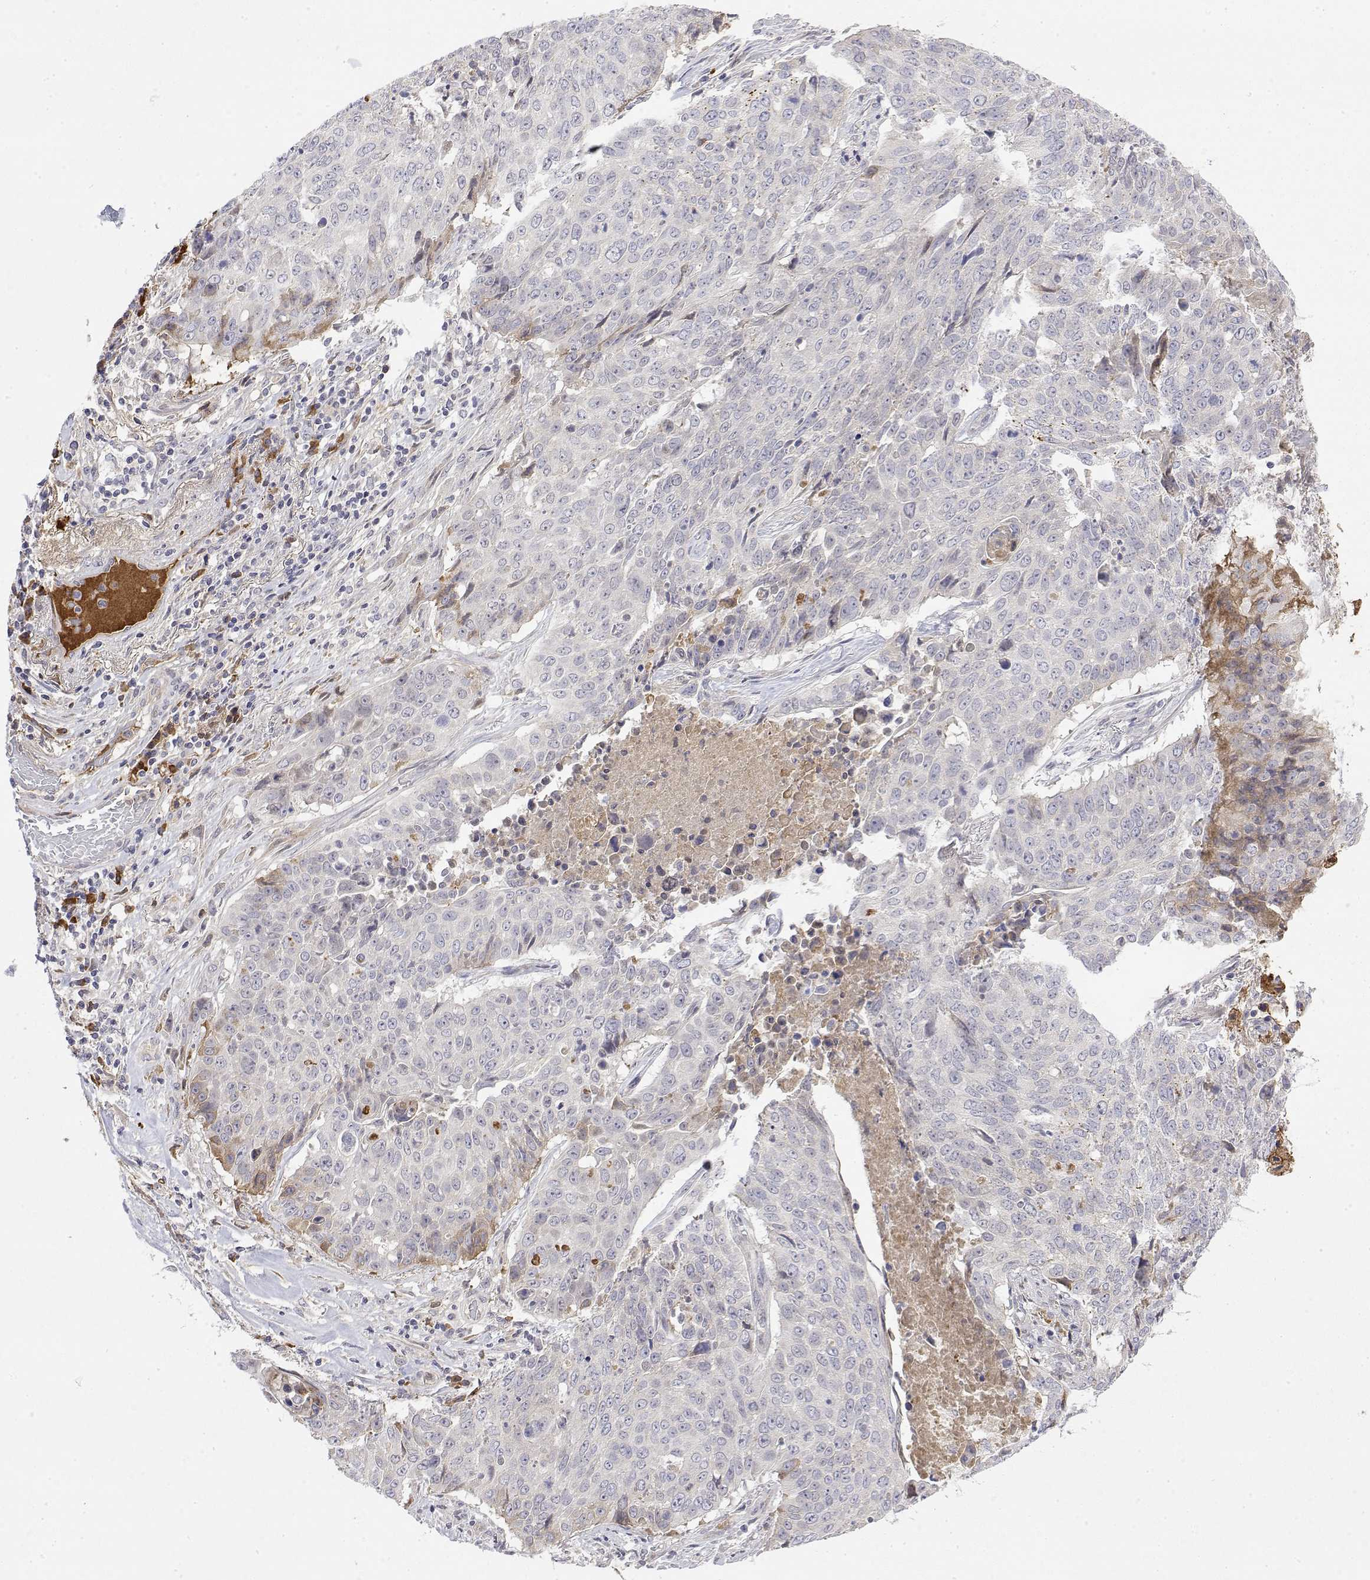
{"staining": {"intensity": "negative", "quantity": "none", "location": "none"}, "tissue": "lung cancer", "cell_type": "Tumor cells", "image_type": "cancer", "snomed": [{"axis": "morphology", "description": "Normal tissue, NOS"}, {"axis": "morphology", "description": "Squamous cell carcinoma, NOS"}, {"axis": "topography", "description": "Bronchus"}, {"axis": "topography", "description": "Lung"}], "caption": "This is a photomicrograph of immunohistochemistry (IHC) staining of squamous cell carcinoma (lung), which shows no staining in tumor cells.", "gene": "IGFBP4", "patient": {"sex": "male", "age": 64}}